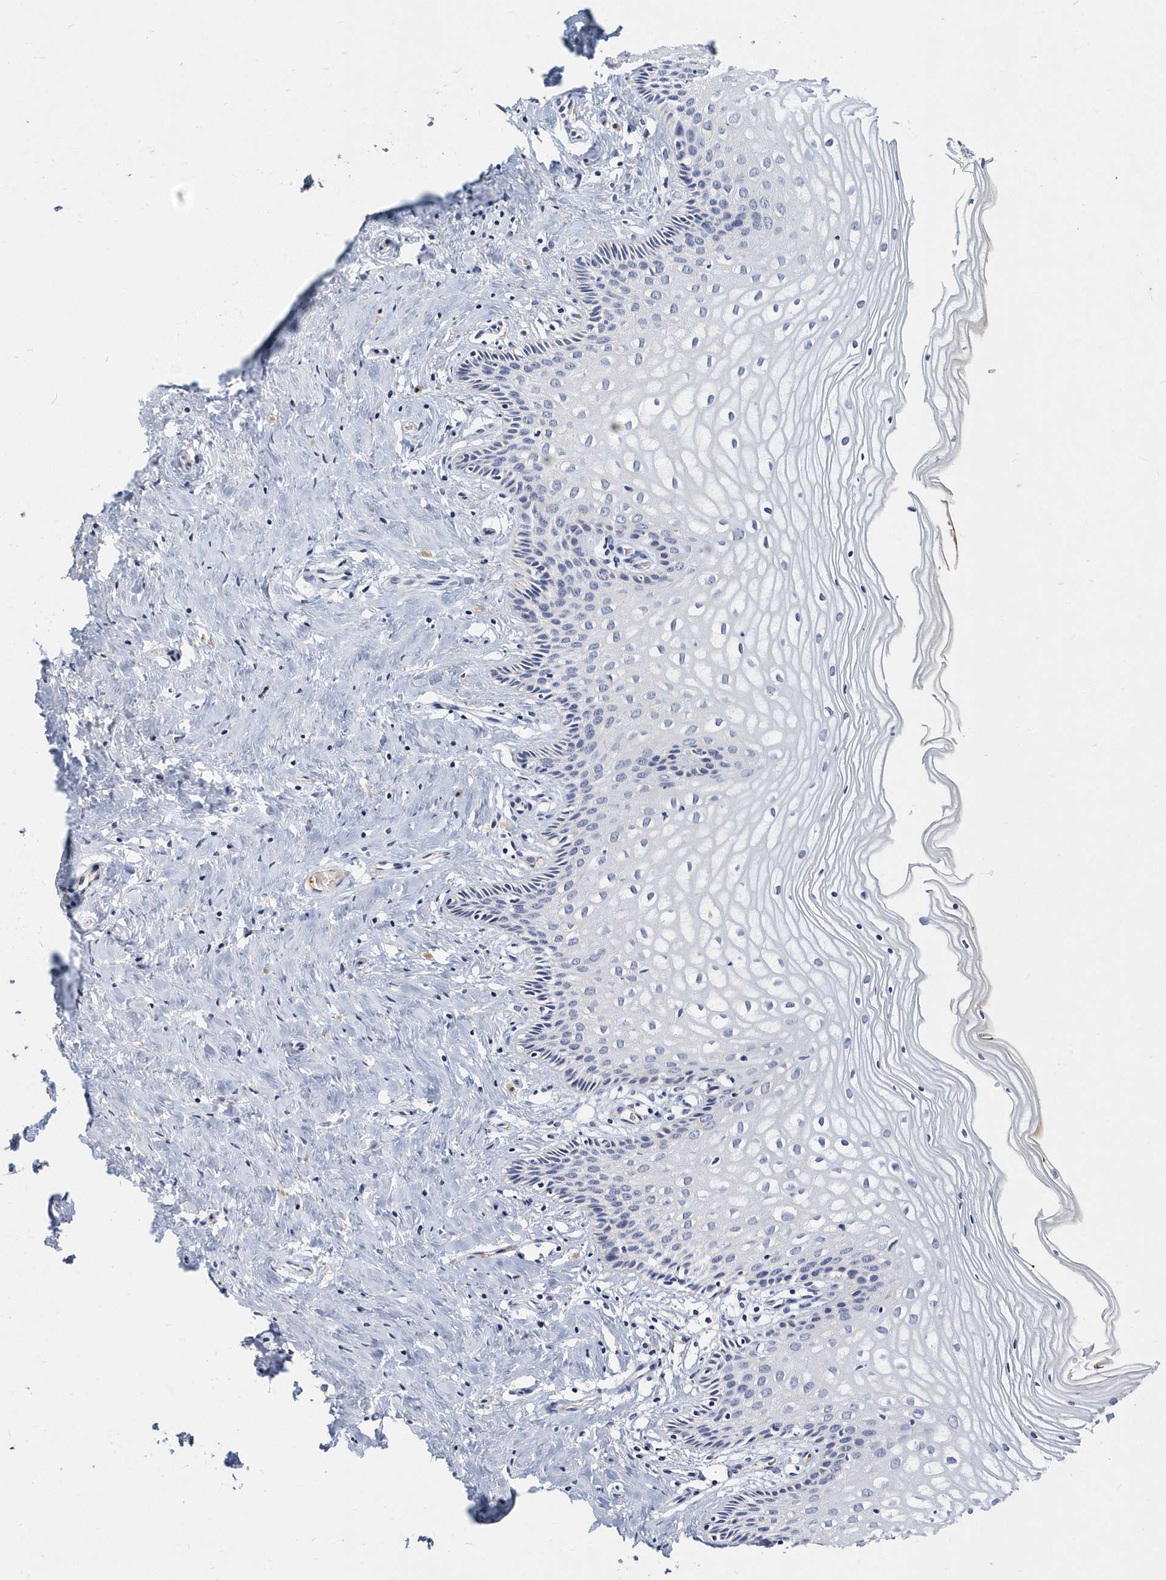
{"staining": {"intensity": "negative", "quantity": "none", "location": "none"}, "tissue": "cervix", "cell_type": "Glandular cells", "image_type": "normal", "snomed": [{"axis": "morphology", "description": "Normal tissue, NOS"}, {"axis": "topography", "description": "Cervix"}], "caption": "IHC image of normal human cervix stained for a protein (brown), which exhibits no positivity in glandular cells.", "gene": "ITGA2B", "patient": {"sex": "female", "age": 33}}